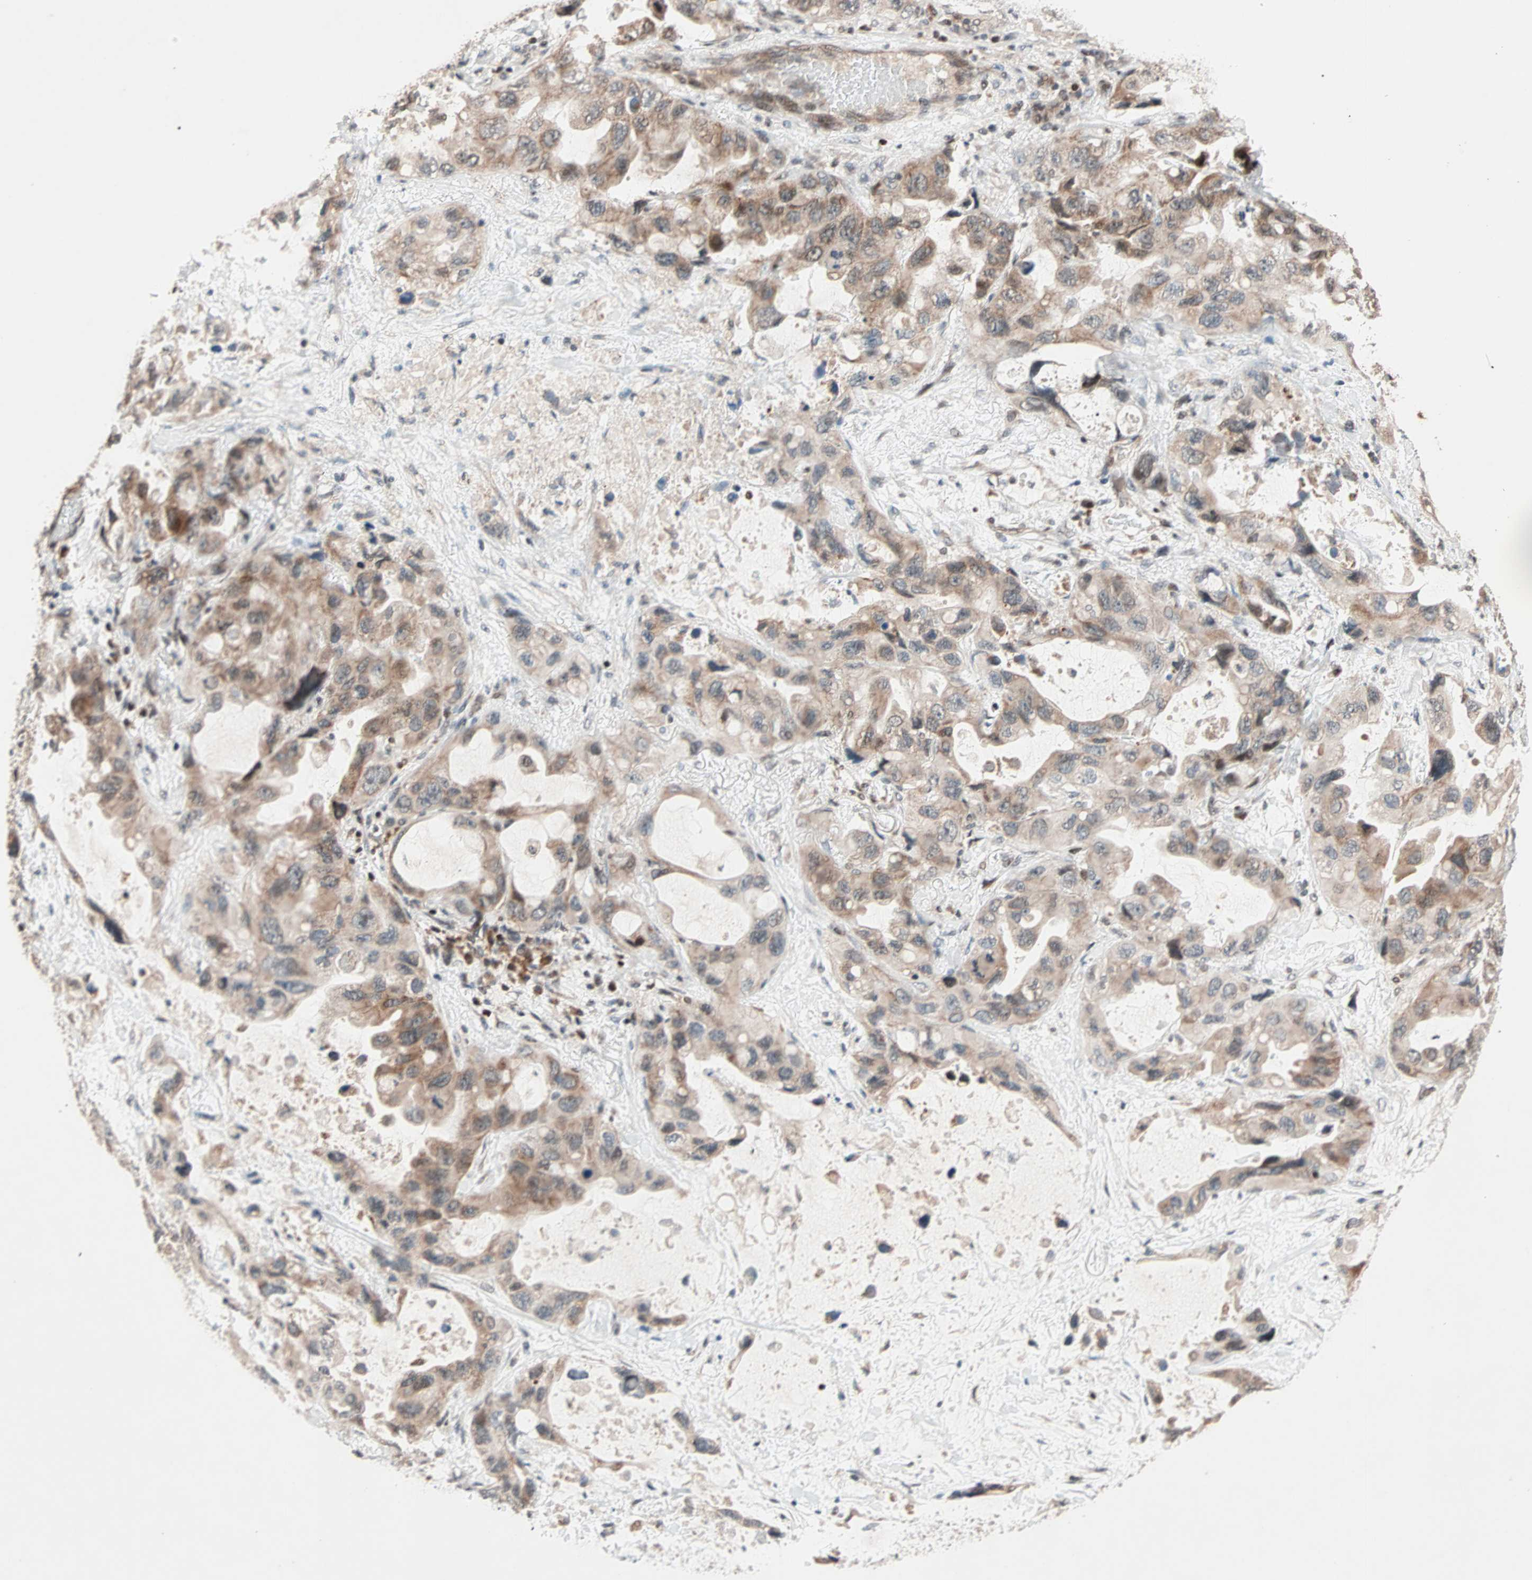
{"staining": {"intensity": "moderate", "quantity": ">75%", "location": "cytoplasmic/membranous"}, "tissue": "lung cancer", "cell_type": "Tumor cells", "image_type": "cancer", "snomed": [{"axis": "morphology", "description": "Squamous cell carcinoma, NOS"}, {"axis": "topography", "description": "Lung"}], "caption": "Protein staining of lung cancer (squamous cell carcinoma) tissue demonstrates moderate cytoplasmic/membranous expression in approximately >75% of tumor cells. (brown staining indicates protein expression, while blue staining denotes nuclei).", "gene": "HECW1", "patient": {"sex": "female", "age": 73}}